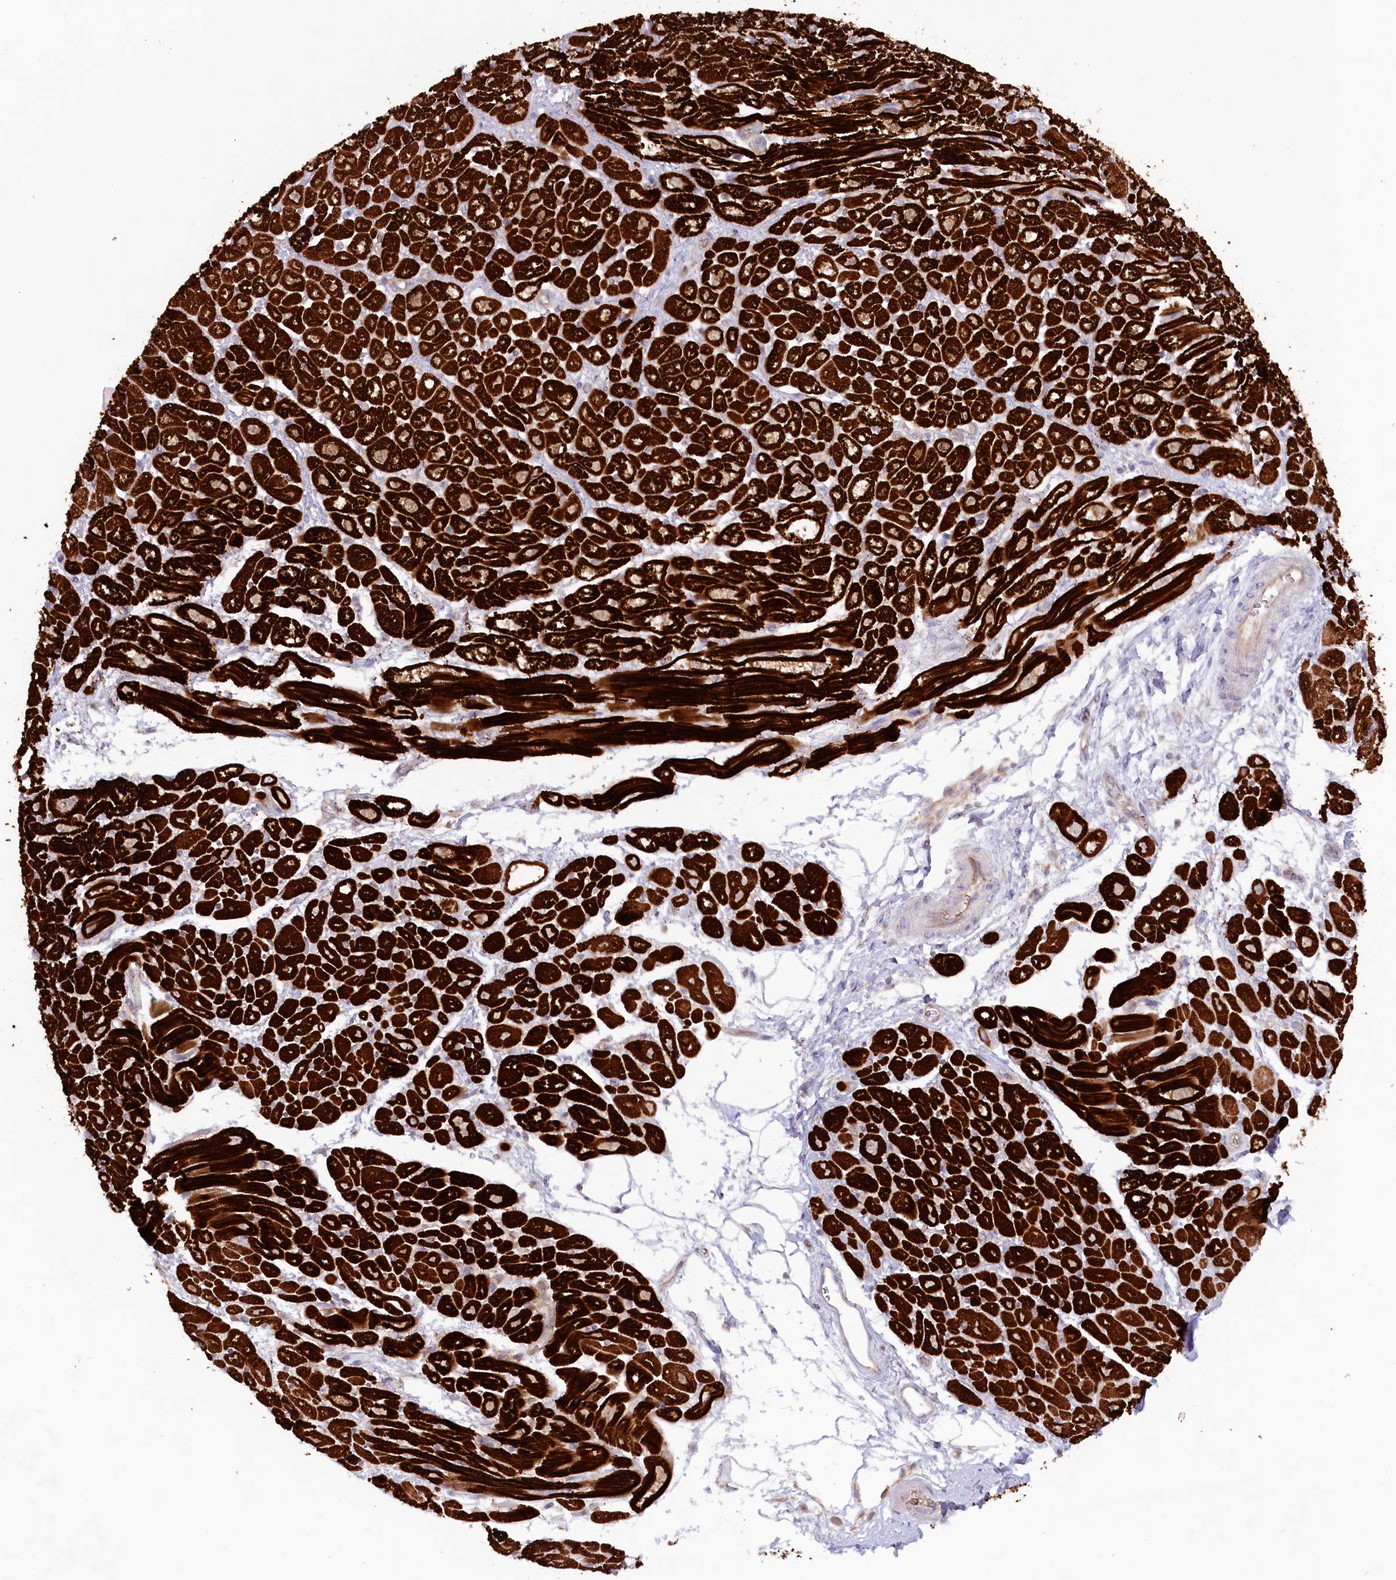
{"staining": {"intensity": "strong", "quantity": ">75%", "location": "cytoplasmic/membranous"}, "tissue": "heart muscle", "cell_type": "Cardiomyocytes", "image_type": "normal", "snomed": [{"axis": "morphology", "description": "Normal tissue, NOS"}, {"axis": "topography", "description": "Heart"}], "caption": "A brown stain highlights strong cytoplasmic/membranous positivity of a protein in cardiomyocytes of unremarkable human heart muscle.", "gene": "TNIP1", "patient": {"sex": "male", "age": 50}}